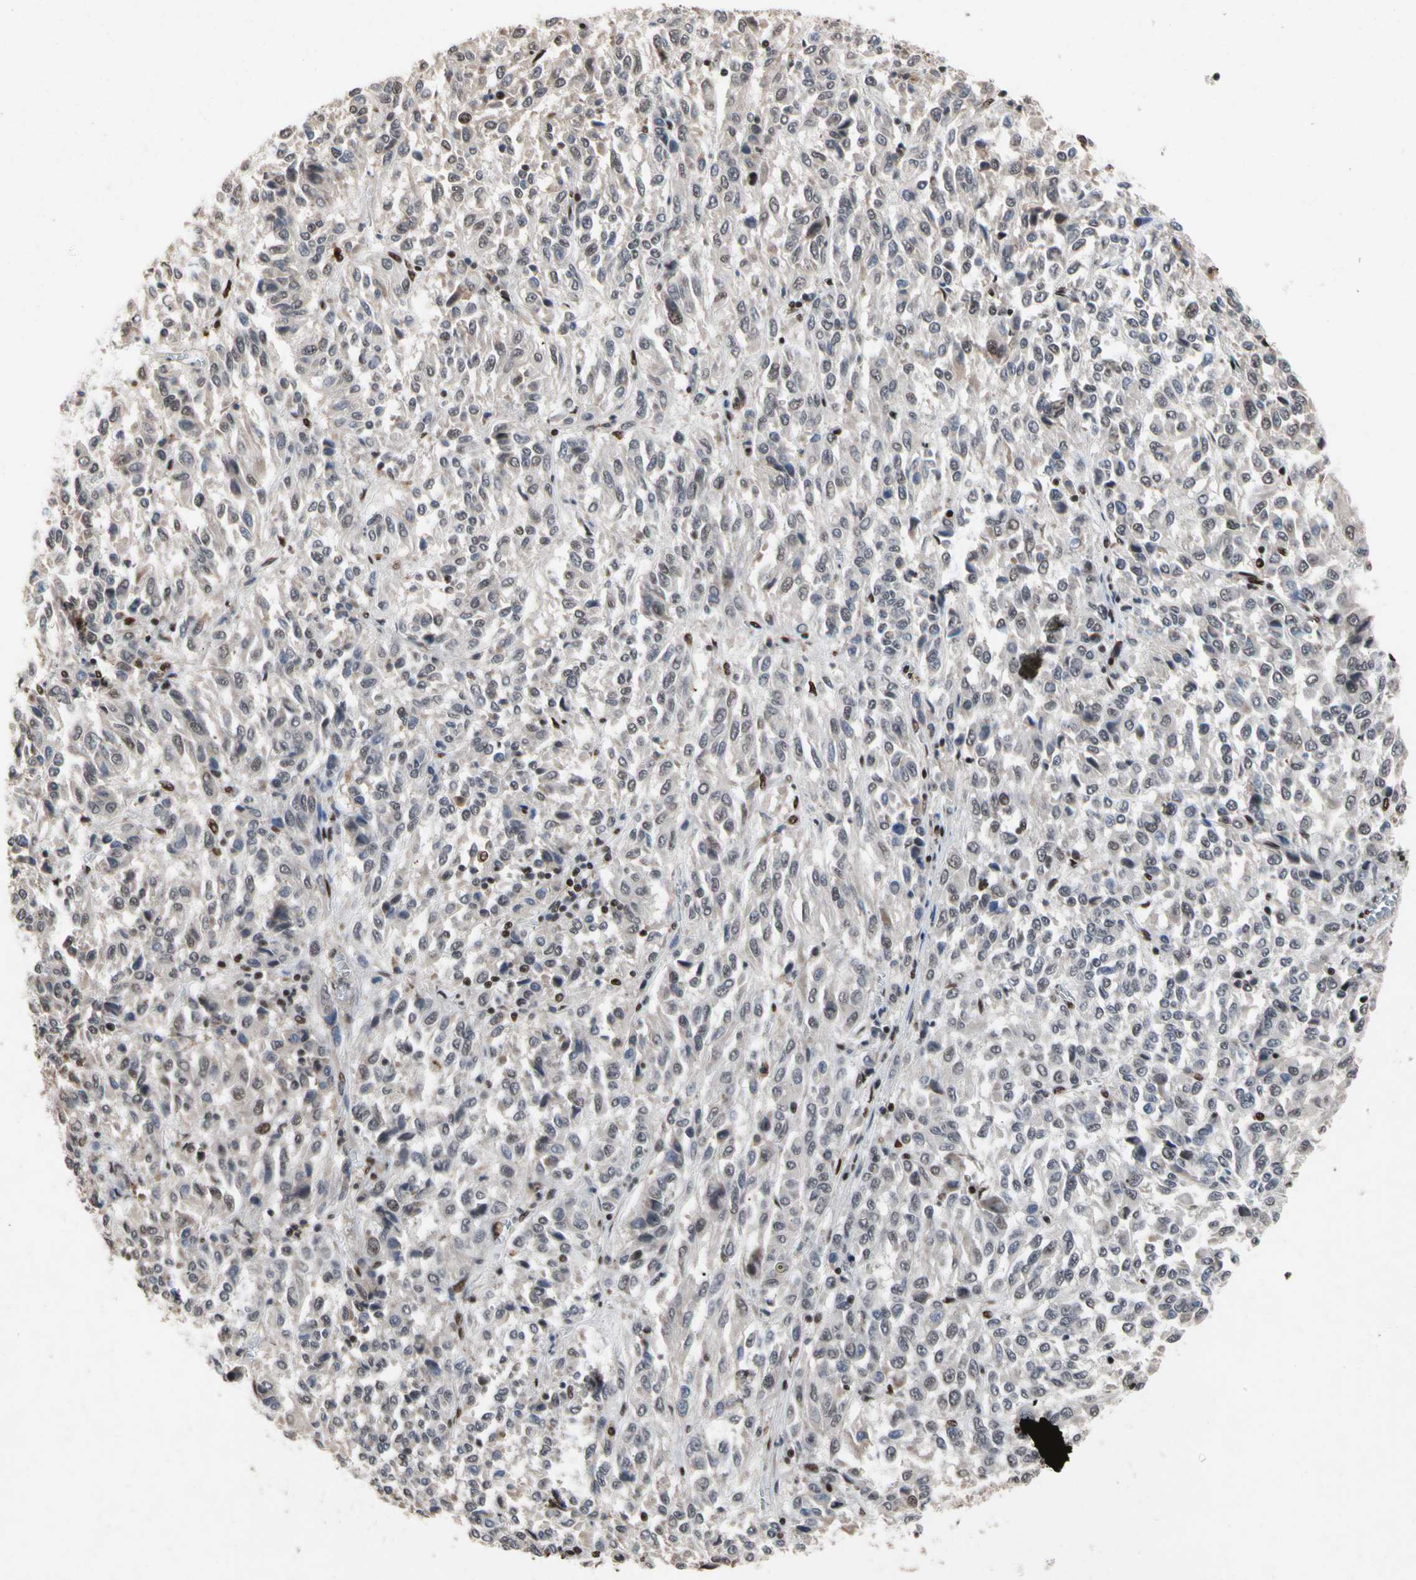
{"staining": {"intensity": "weak", "quantity": "<25%", "location": "nuclear"}, "tissue": "melanoma", "cell_type": "Tumor cells", "image_type": "cancer", "snomed": [{"axis": "morphology", "description": "Malignant melanoma, Metastatic site"}, {"axis": "topography", "description": "Lung"}], "caption": "A histopathology image of melanoma stained for a protein shows no brown staining in tumor cells.", "gene": "FAM98B", "patient": {"sex": "male", "age": 64}}